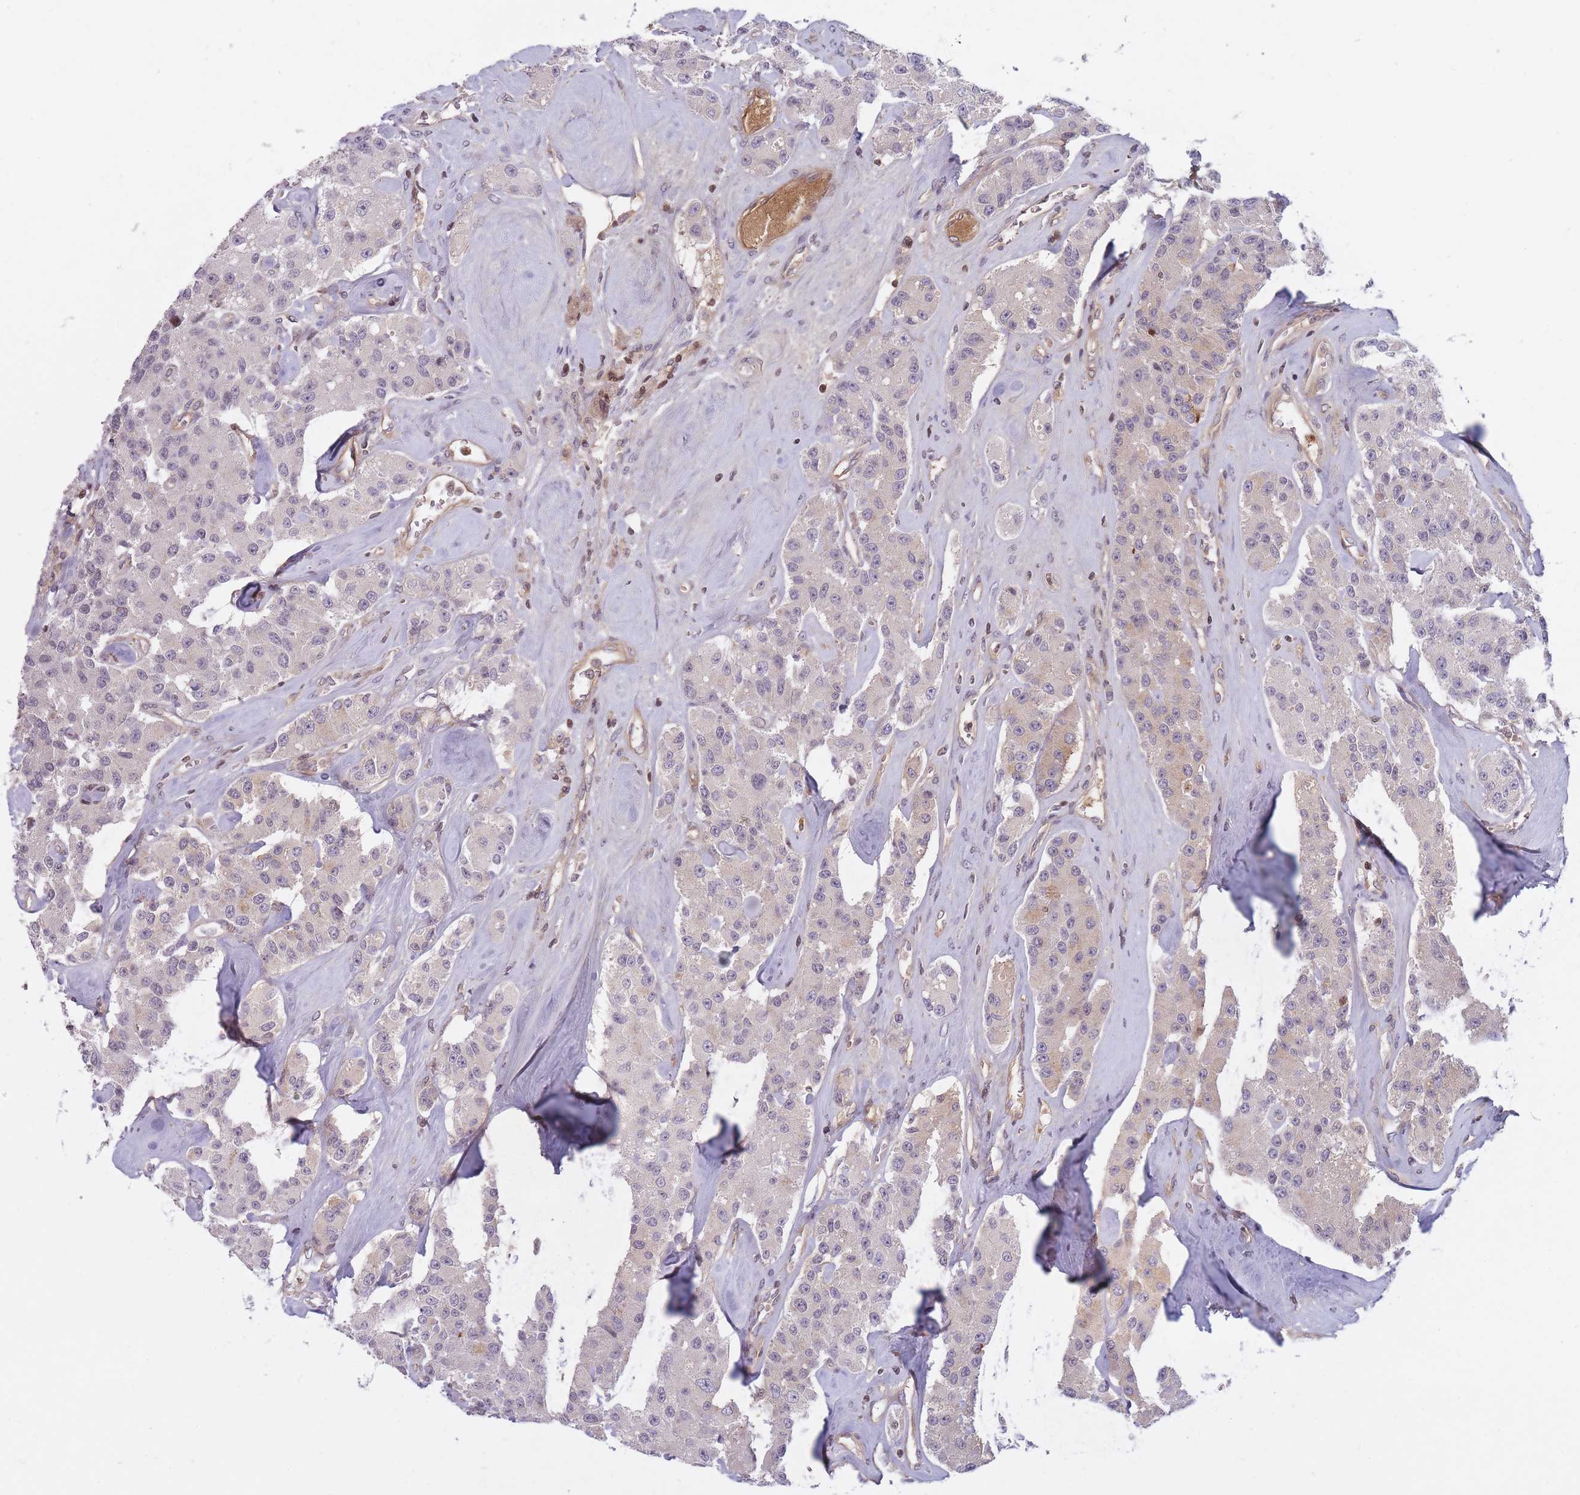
{"staining": {"intensity": "weak", "quantity": "<25%", "location": "cytoplasmic/membranous"}, "tissue": "carcinoid", "cell_type": "Tumor cells", "image_type": "cancer", "snomed": [{"axis": "morphology", "description": "Carcinoid, malignant, NOS"}, {"axis": "topography", "description": "Pancreas"}], "caption": "Carcinoid (malignant) stained for a protein using immunohistochemistry (IHC) displays no positivity tumor cells.", "gene": "SLC35F5", "patient": {"sex": "male", "age": 41}}